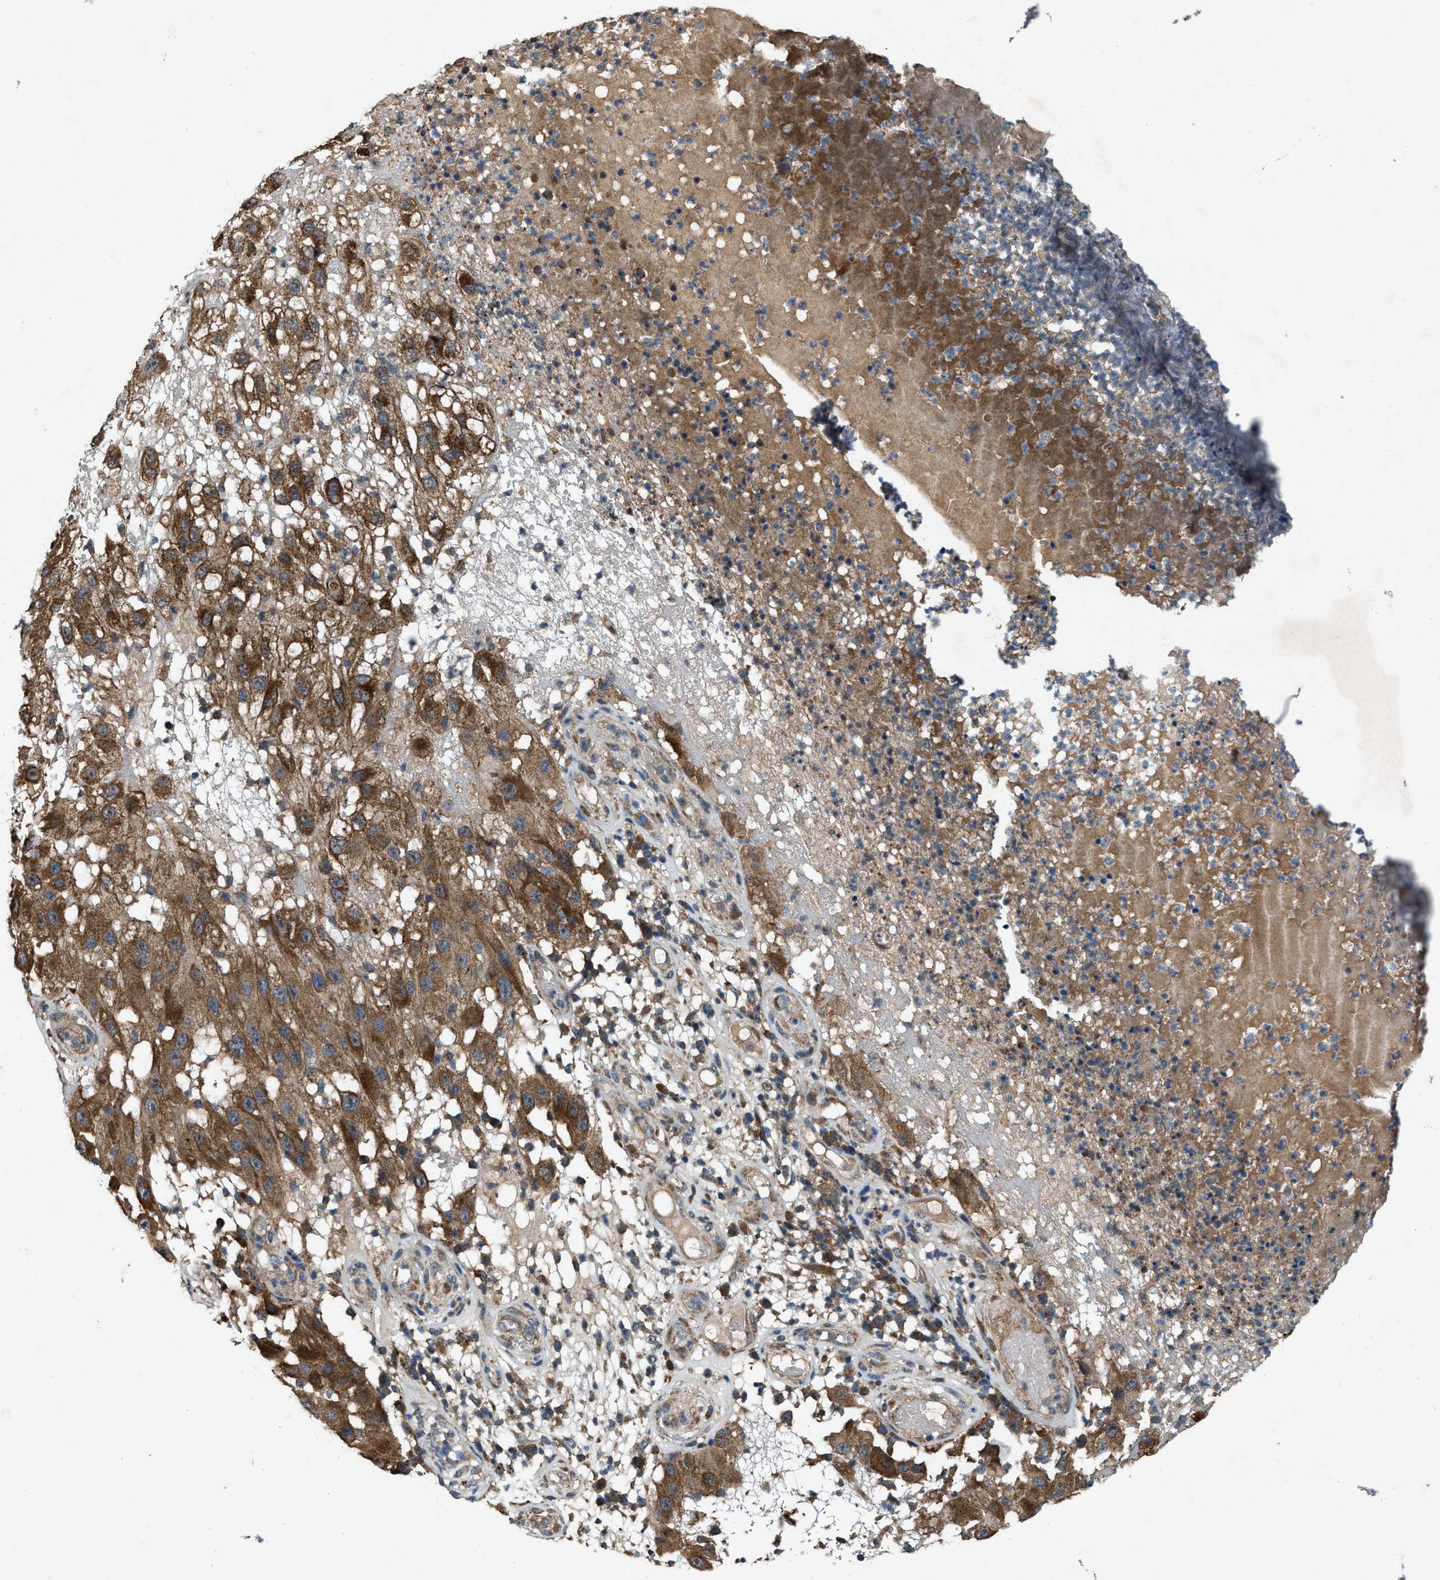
{"staining": {"intensity": "strong", "quantity": ">75%", "location": "cytoplasmic/membranous"}, "tissue": "melanoma", "cell_type": "Tumor cells", "image_type": "cancer", "snomed": [{"axis": "morphology", "description": "Malignant melanoma, NOS"}, {"axis": "topography", "description": "Skin"}], "caption": "There is high levels of strong cytoplasmic/membranous expression in tumor cells of malignant melanoma, as demonstrated by immunohistochemical staining (brown color).", "gene": "PDP2", "patient": {"sex": "female", "age": 81}}